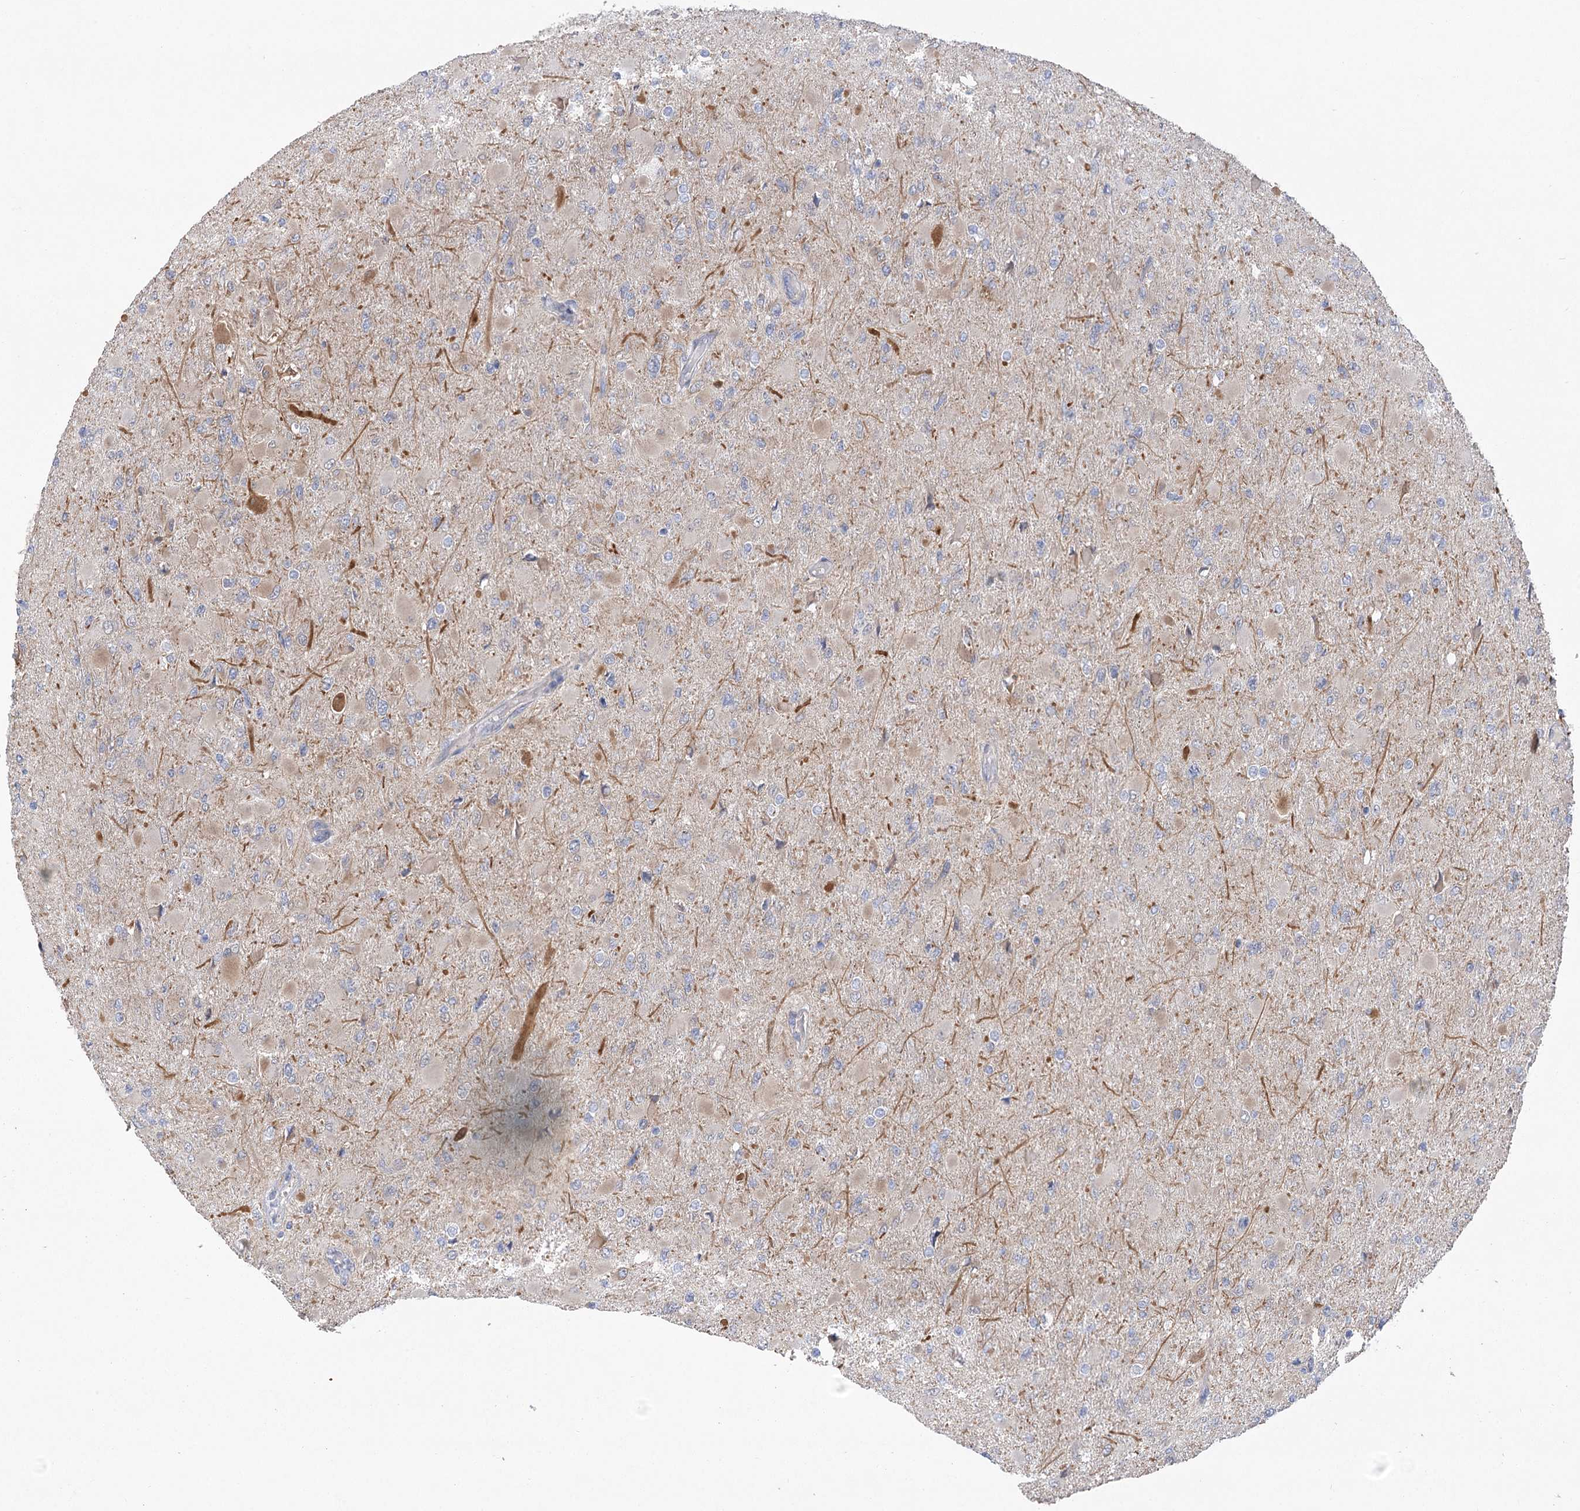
{"staining": {"intensity": "negative", "quantity": "none", "location": "none"}, "tissue": "glioma", "cell_type": "Tumor cells", "image_type": "cancer", "snomed": [{"axis": "morphology", "description": "Glioma, malignant, High grade"}, {"axis": "topography", "description": "Cerebral cortex"}], "caption": "This is a photomicrograph of IHC staining of malignant glioma (high-grade), which shows no staining in tumor cells.", "gene": "ECHDC3", "patient": {"sex": "female", "age": 36}}